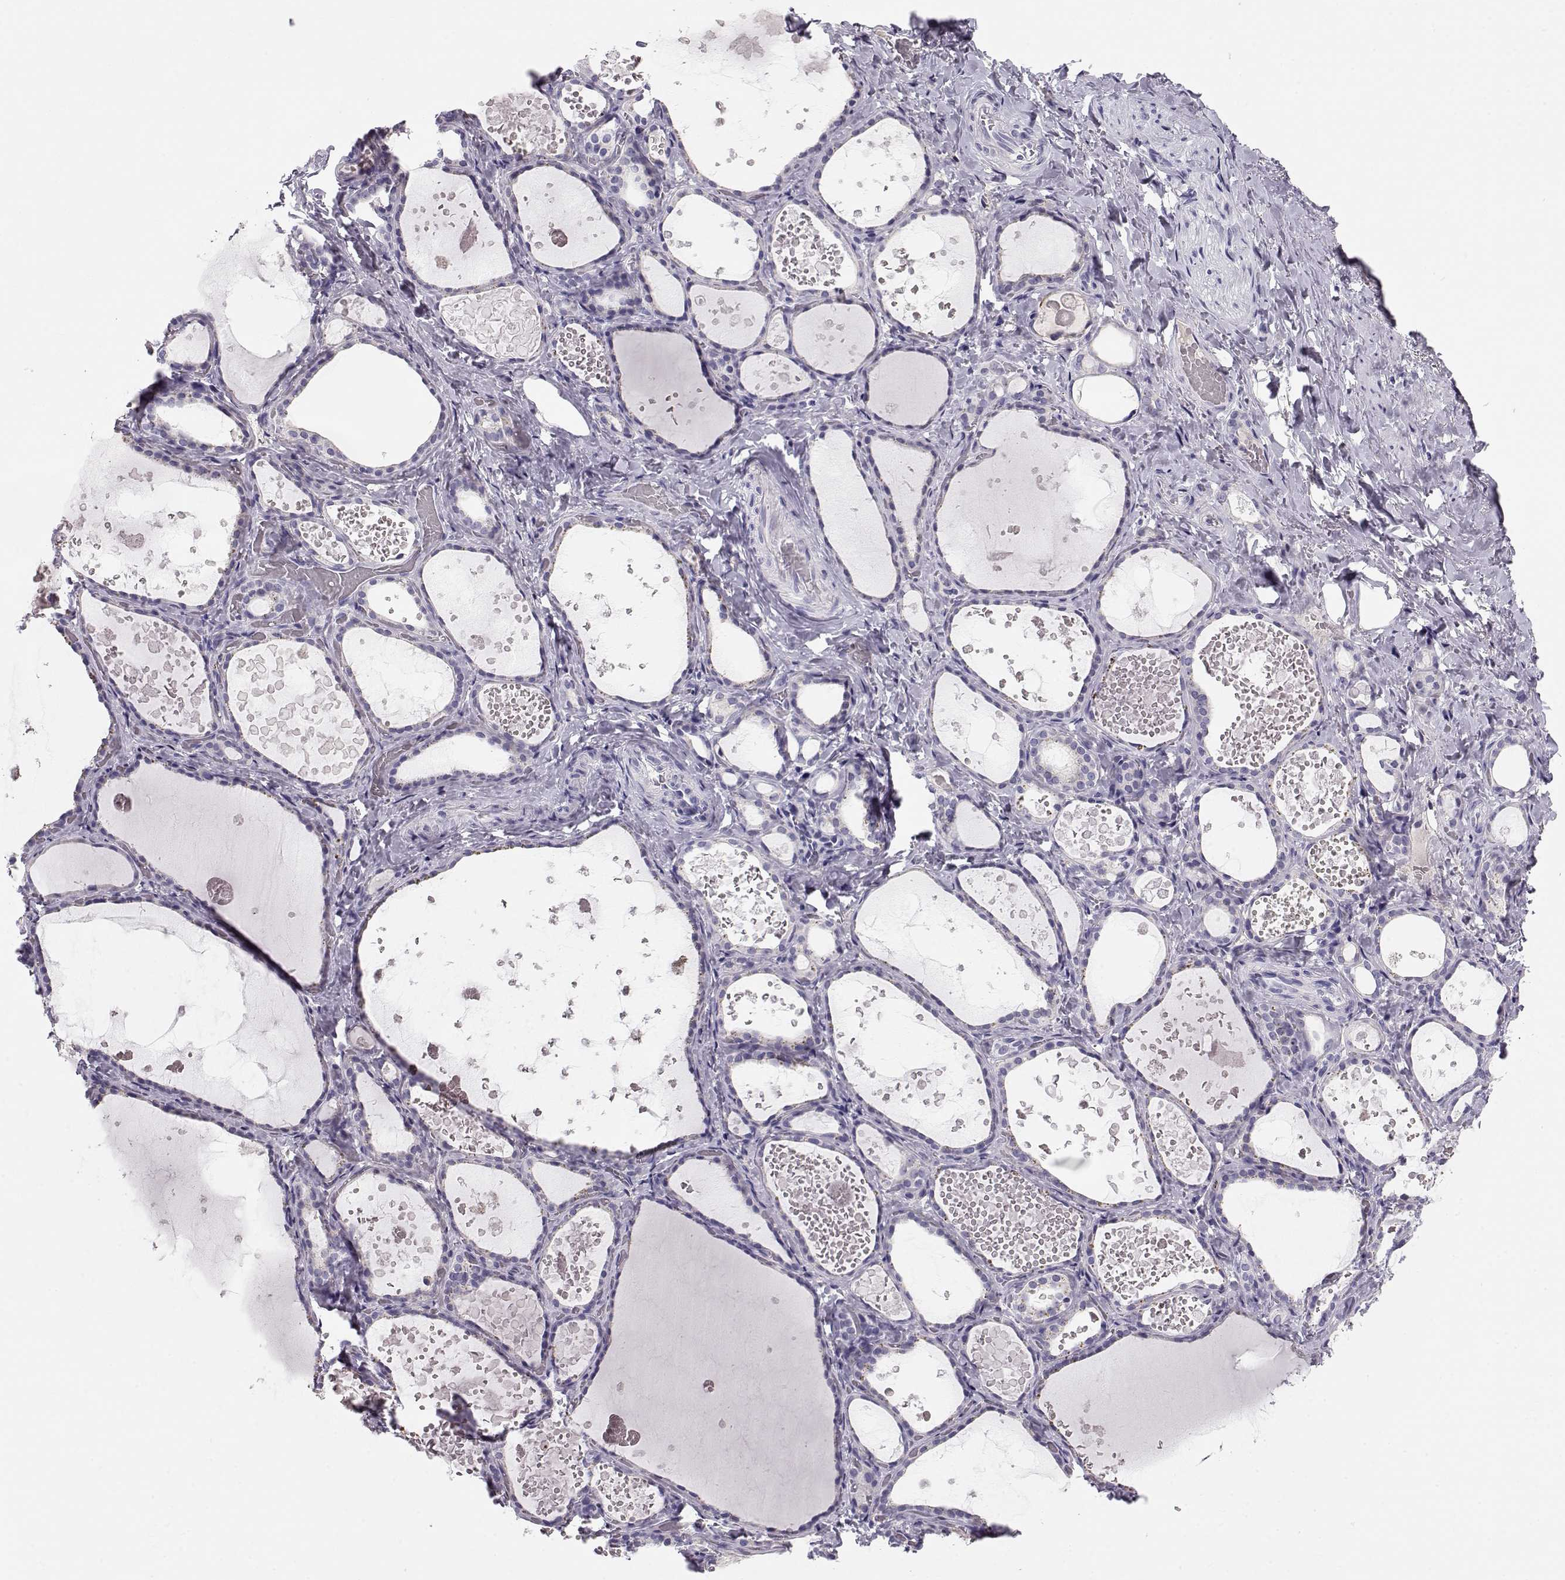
{"staining": {"intensity": "negative", "quantity": "none", "location": "none"}, "tissue": "thyroid gland", "cell_type": "Glandular cells", "image_type": "normal", "snomed": [{"axis": "morphology", "description": "Normal tissue, NOS"}, {"axis": "topography", "description": "Thyroid gland"}], "caption": "IHC of unremarkable human thyroid gland demonstrates no positivity in glandular cells. (Brightfield microscopy of DAB (3,3'-diaminobenzidine) immunohistochemistry at high magnification).", "gene": "GPR26", "patient": {"sex": "female", "age": 56}}